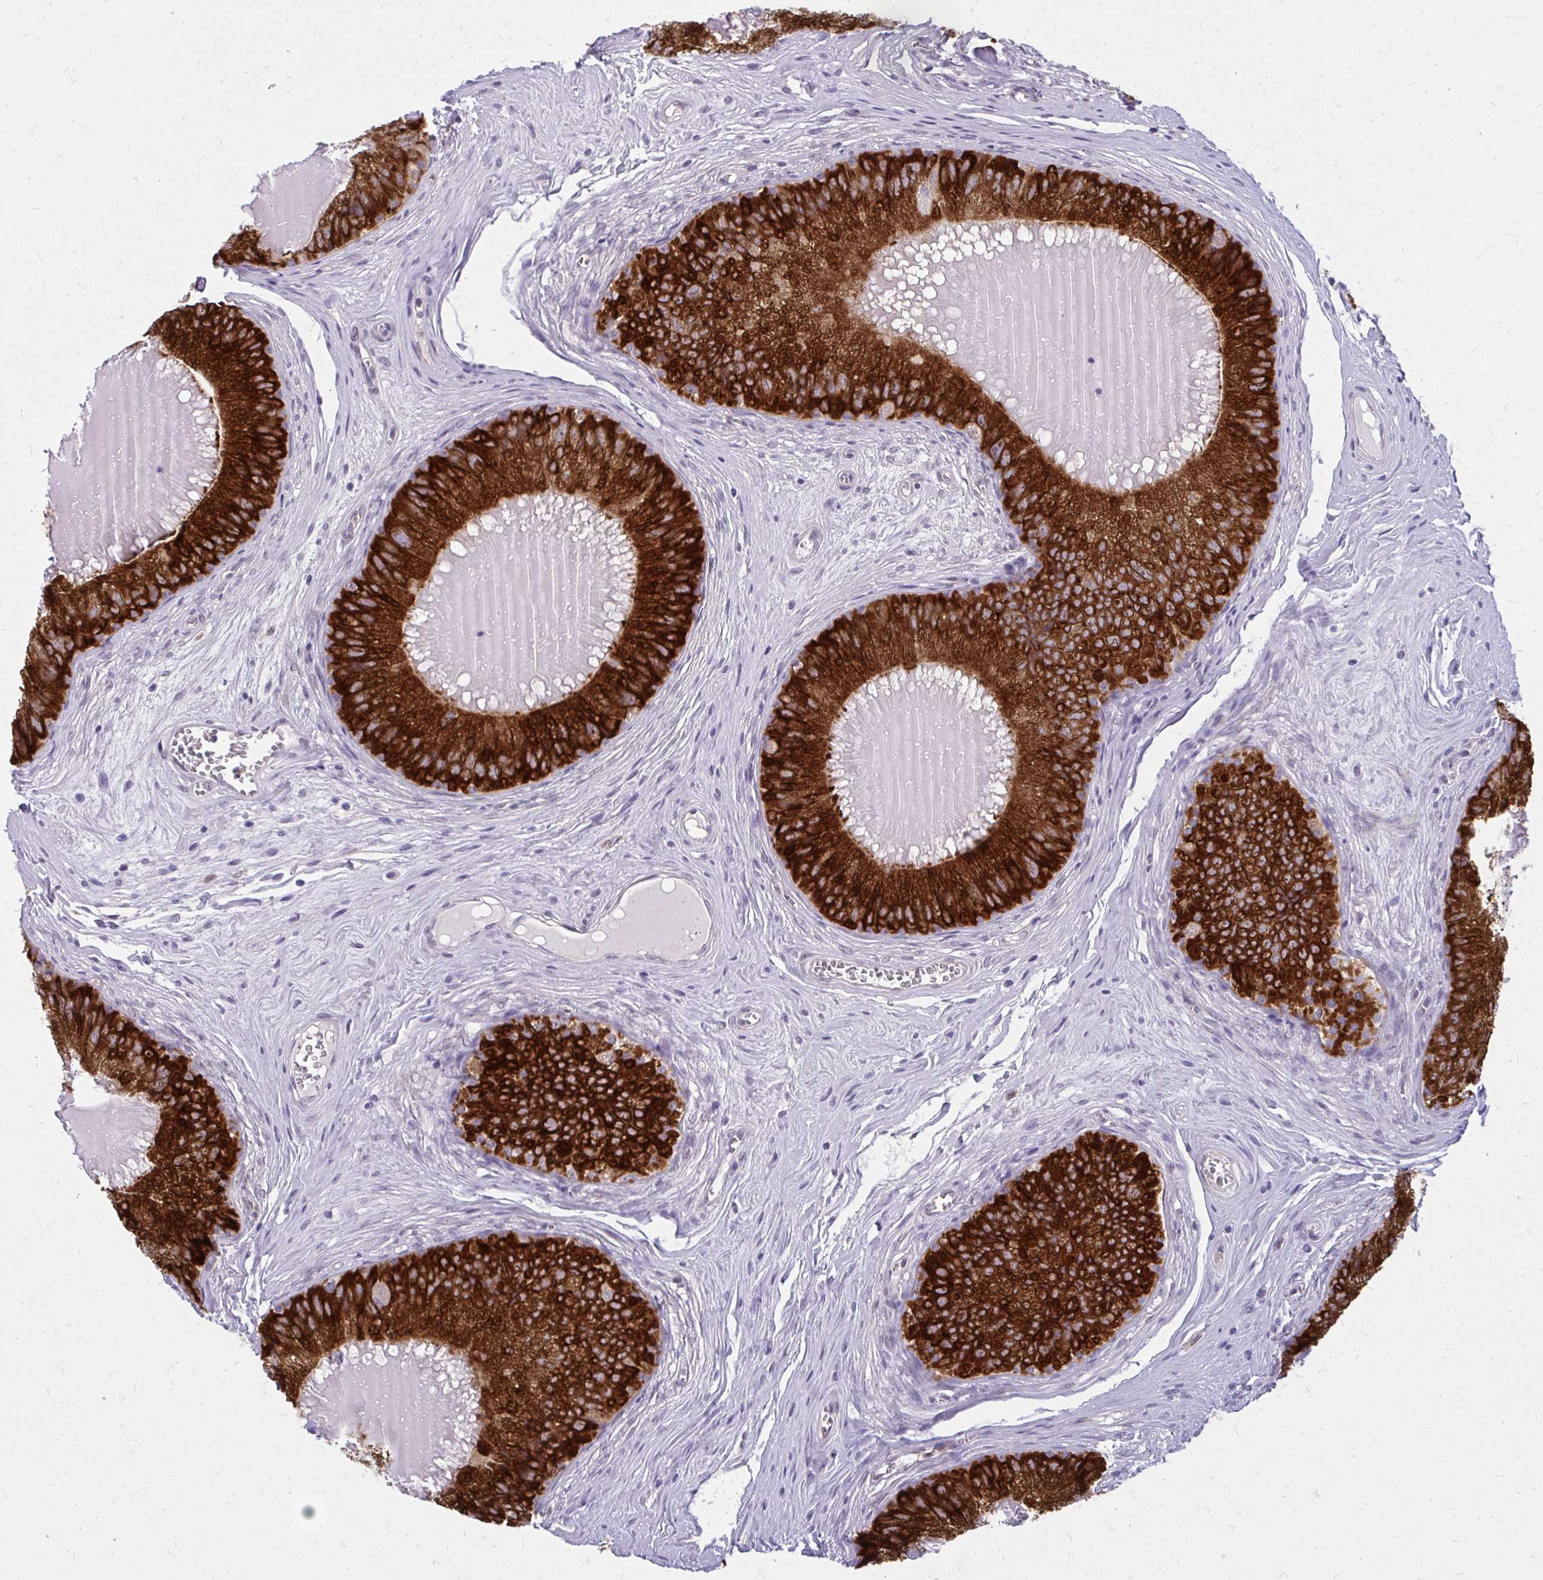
{"staining": {"intensity": "strong", "quantity": ">75%", "location": "cytoplasmic/membranous"}, "tissue": "epididymis", "cell_type": "Glandular cells", "image_type": "normal", "snomed": [{"axis": "morphology", "description": "Normal tissue, NOS"}, {"axis": "topography", "description": "Epididymis, spermatic cord, NOS"}], "caption": "Immunohistochemical staining of unremarkable human epididymis demonstrates >75% levels of strong cytoplasmic/membranous protein expression in about >75% of glandular cells.", "gene": "ACSL5", "patient": {"sex": "male", "age": 39}}